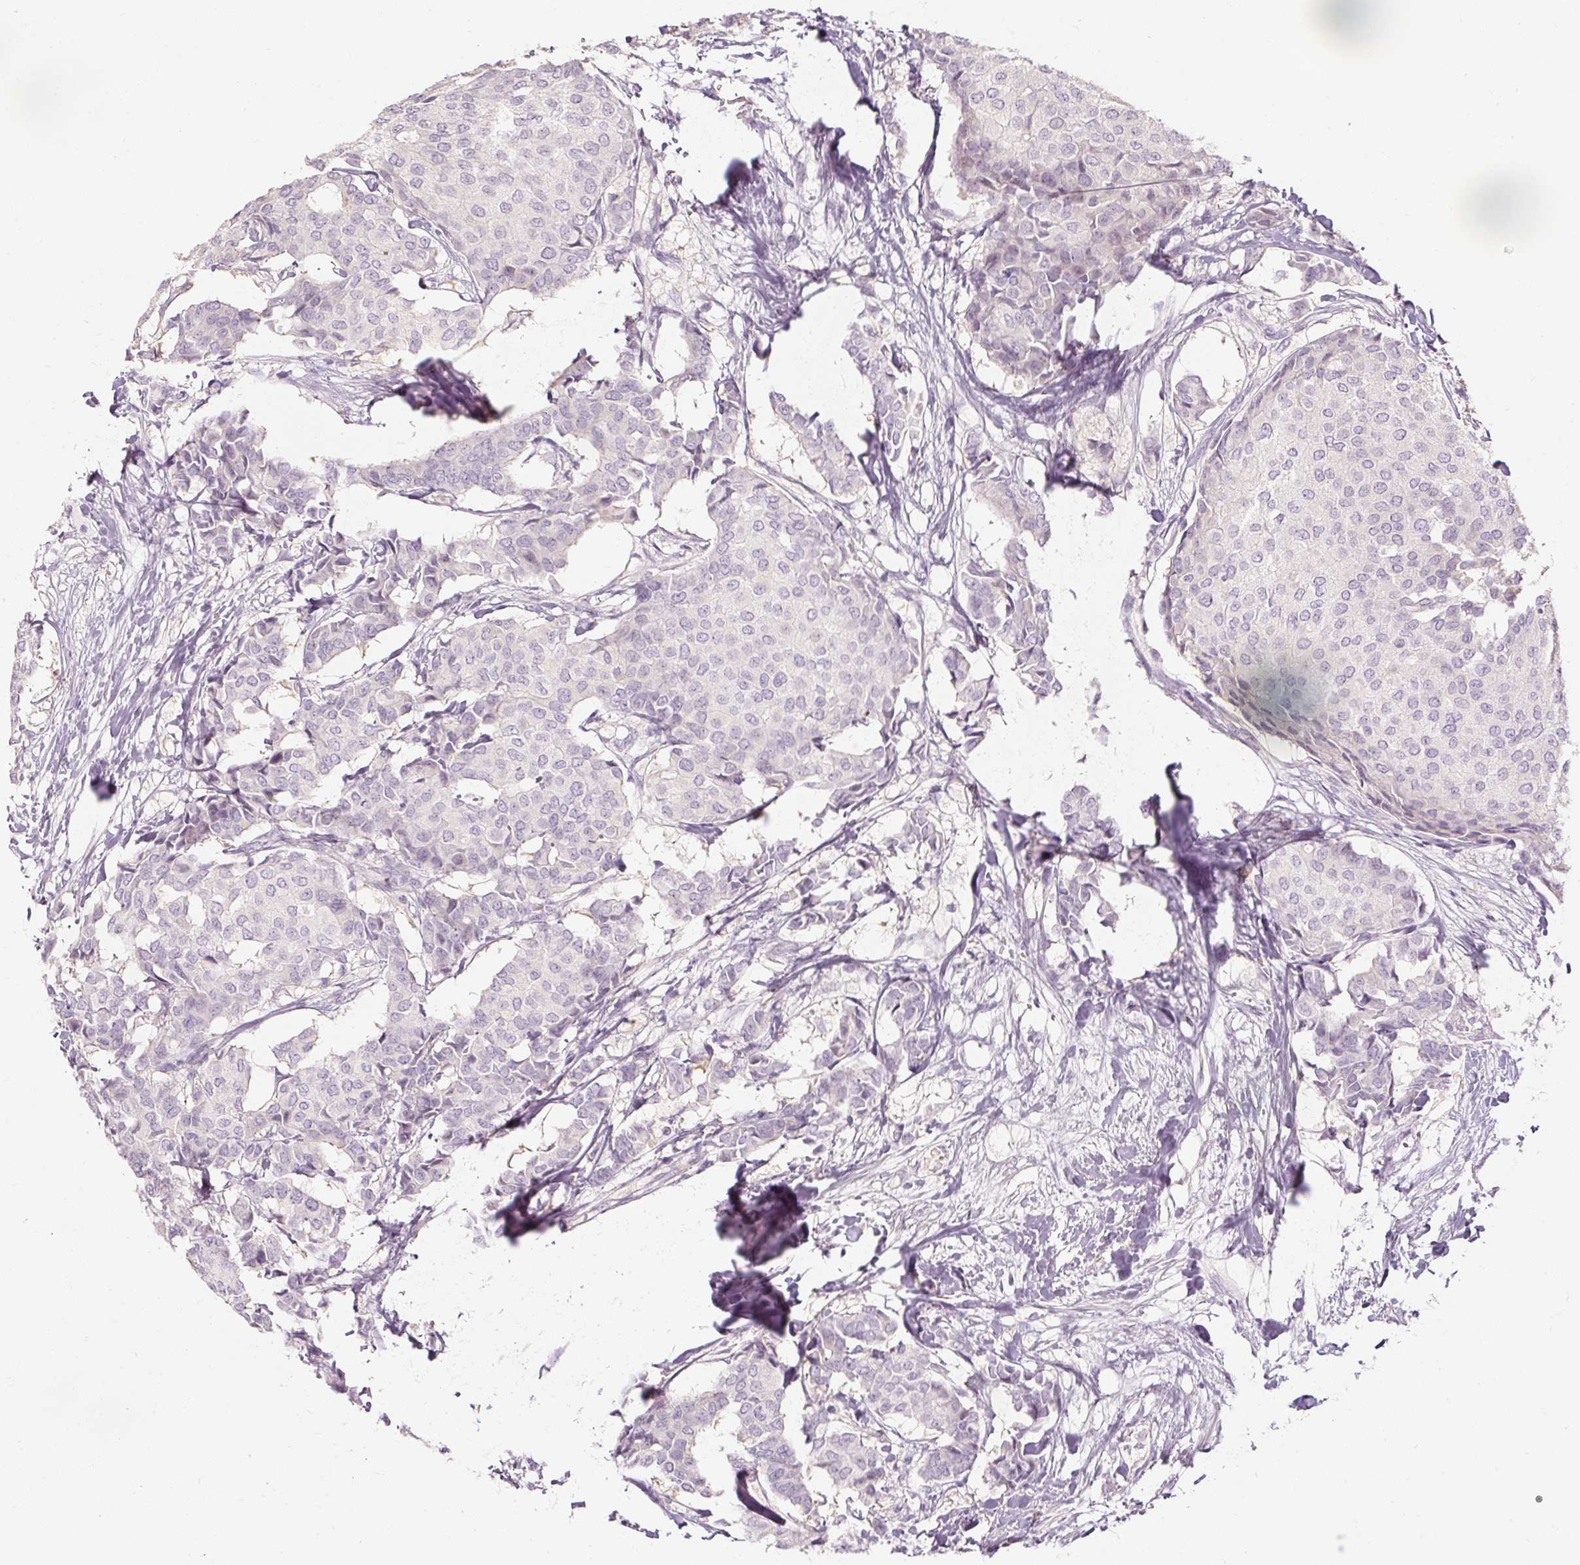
{"staining": {"intensity": "negative", "quantity": "none", "location": "none"}, "tissue": "breast cancer", "cell_type": "Tumor cells", "image_type": "cancer", "snomed": [{"axis": "morphology", "description": "Duct carcinoma"}, {"axis": "topography", "description": "Breast"}], "caption": "Breast cancer was stained to show a protein in brown. There is no significant positivity in tumor cells.", "gene": "CAPN3", "patient": {"sex": "female", "age": 75}}